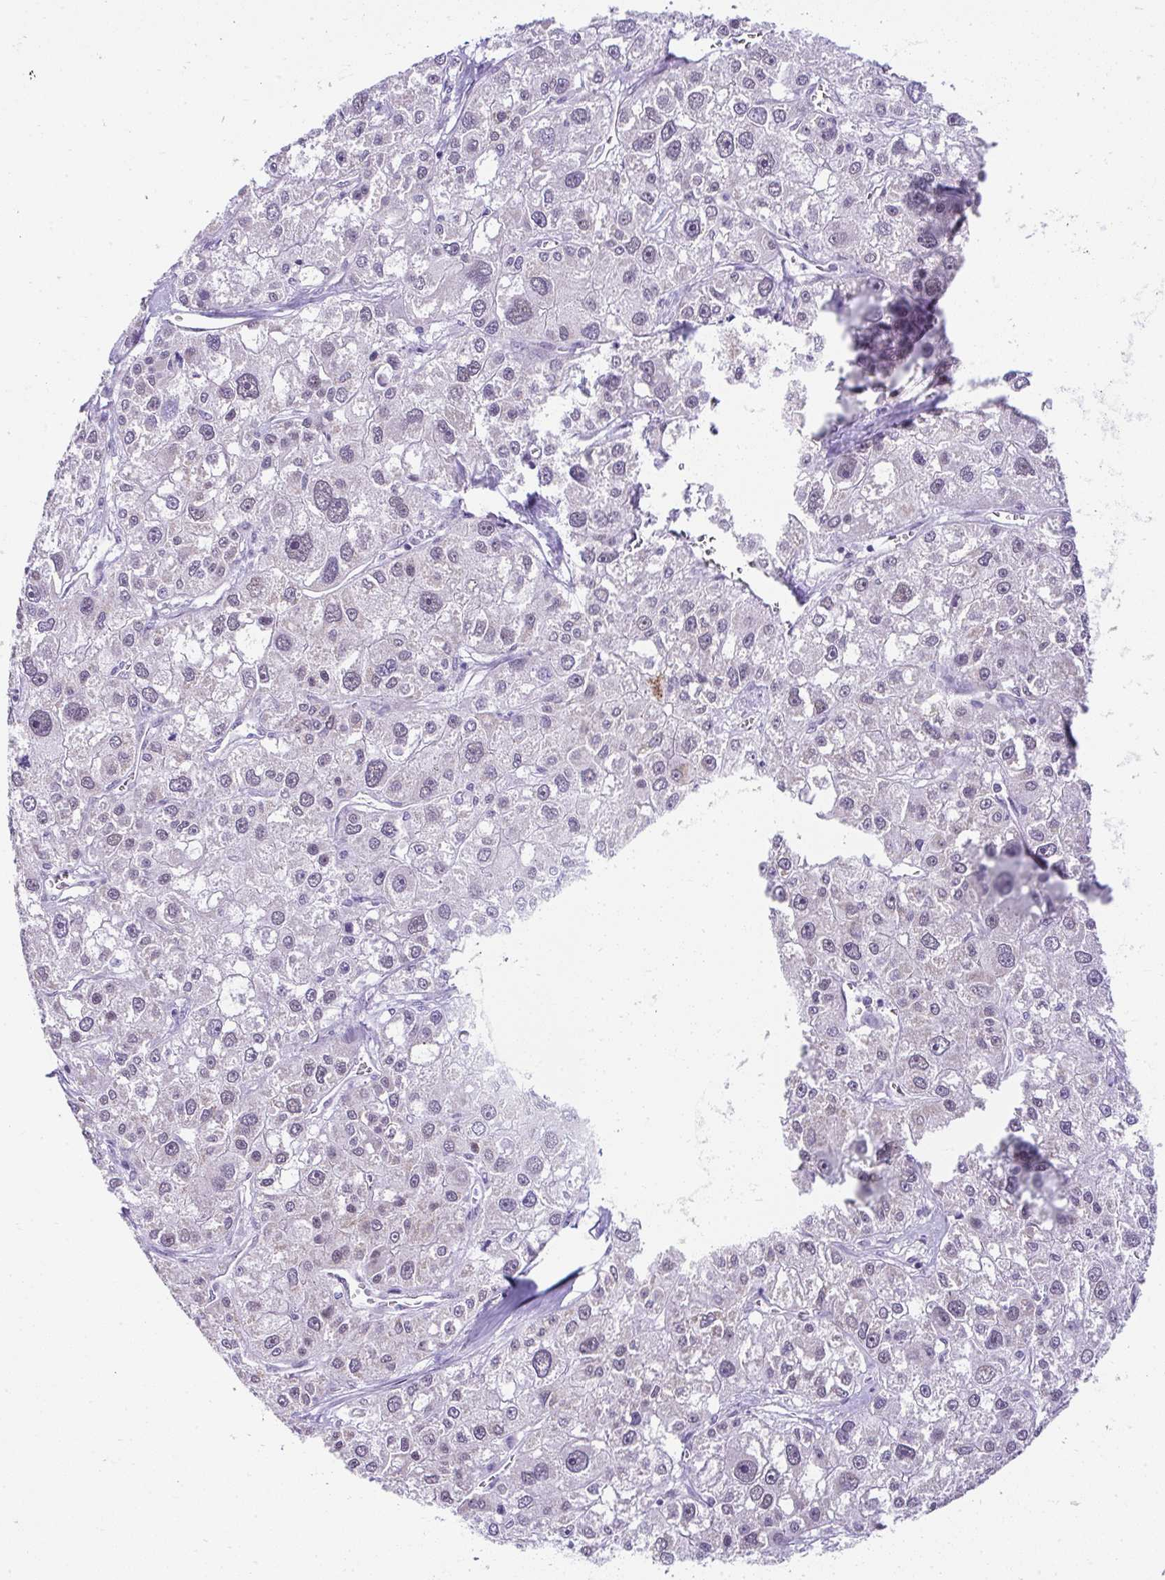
{"staining": {"intensity": "weak", "quantity": "25%-75%", "location": "nuclear"}, "tissue": "liver cancer", "cell_type": "Tumor cells", "image_type": "cancer", "snomed": [{"axis": "morphology", "description": "Carcinoma, Hepatocellular, NOS"}, {"axis": "topography", "description": "Liver"}], "caption": "Immunohistochemistry of liver cancer shows low levels of weak nuclear staining in approximately 25%-75% of tumor cells.", "gene": "RNF183", "patient": {"sex": "male", "age": 73}}